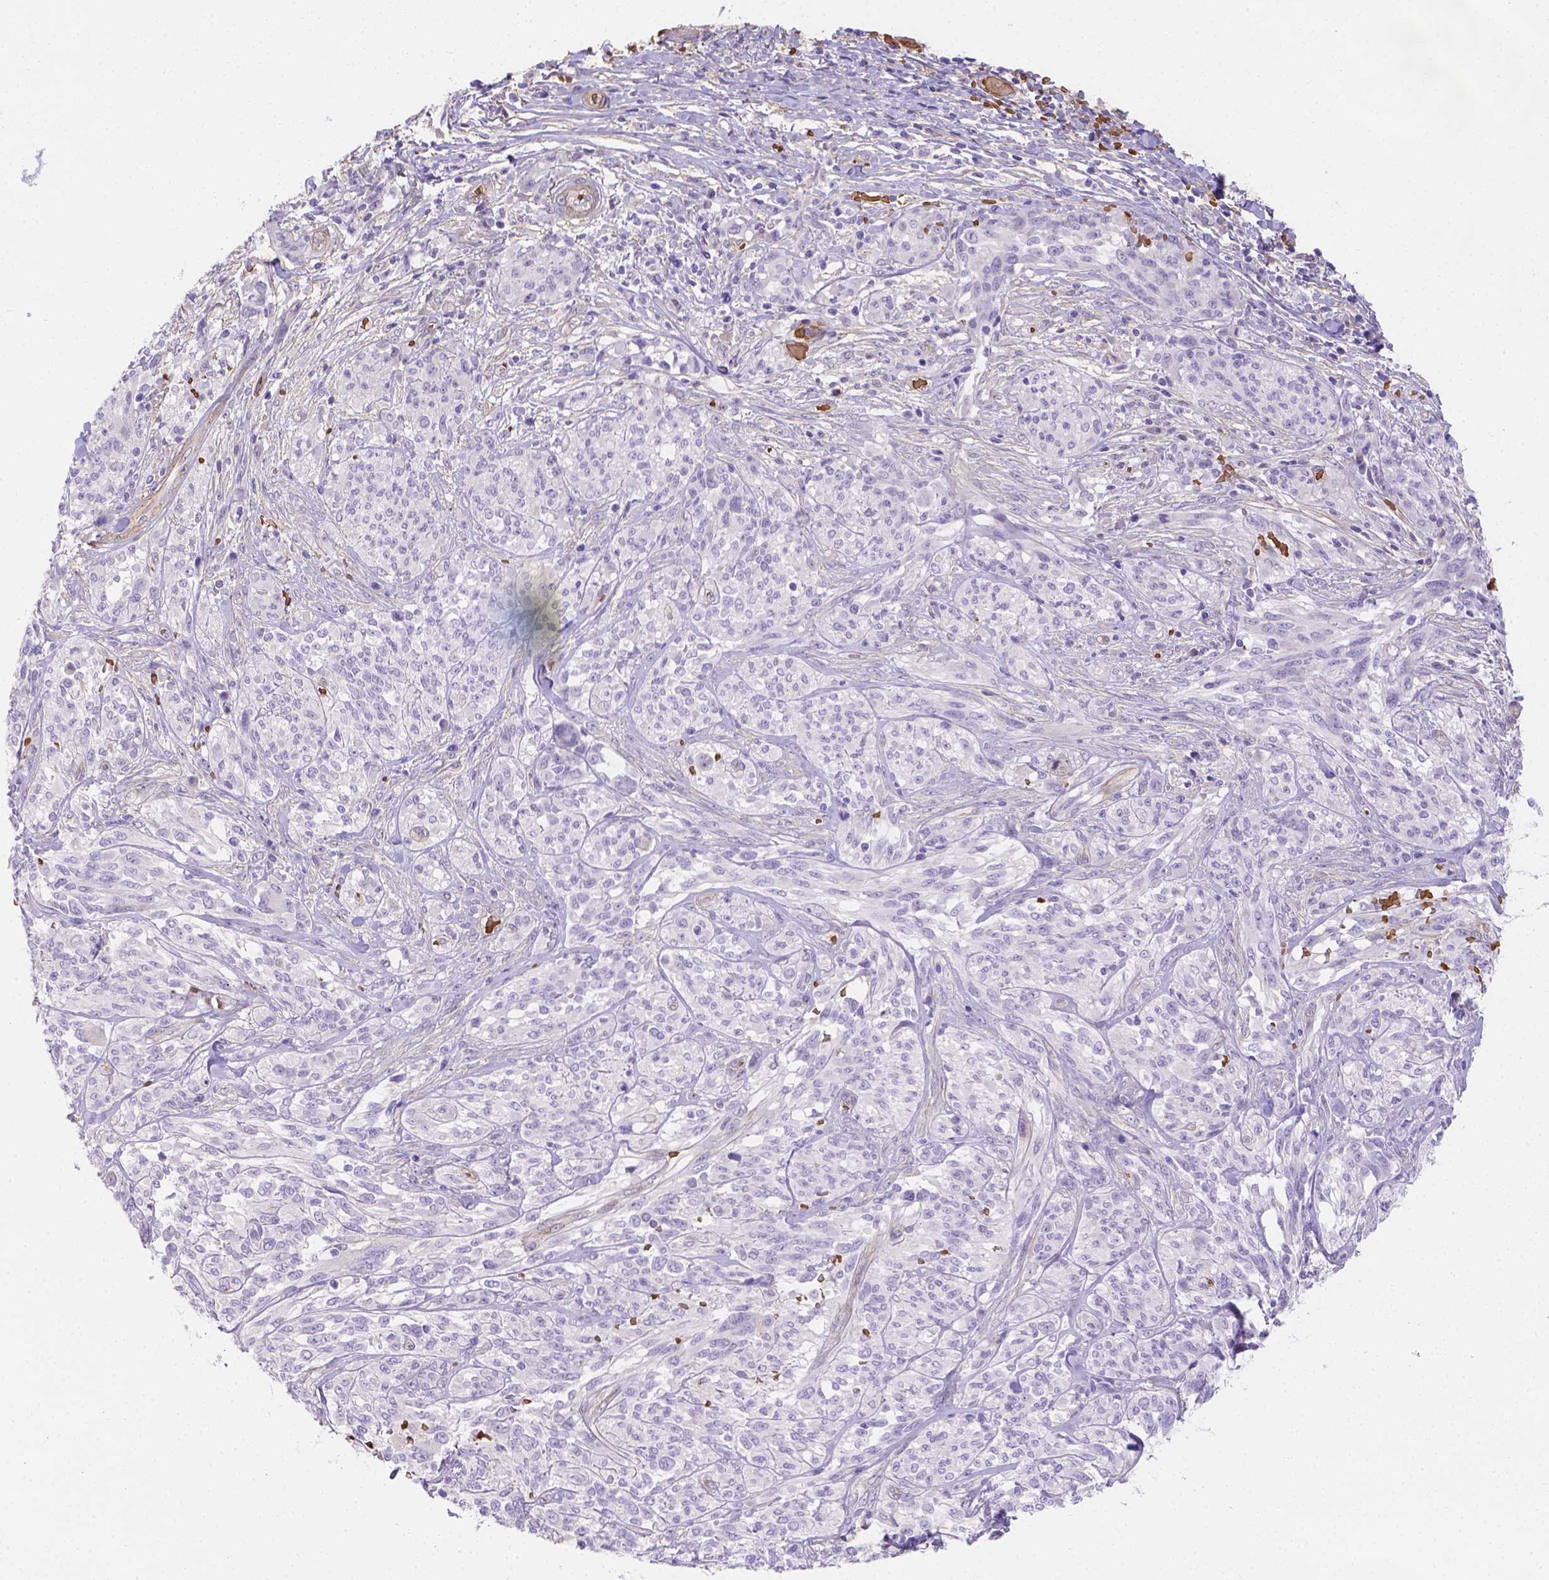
{"staining": {"intensity": "negative", "quantity": "none", "location": "none"}, "tissue": "melanoma", "cell_type": "Tumor cells", "image_type": "cancer", "snomed": [{"axis": "morphology", "description": "Malignant melanoma, NOS"}, {"axis": "topography", "description": "Skin"}], "caption": "Human melanoma stained for a protein using IHC shows no staining in tumor cells.", "gene": "SLC40A1", "patient": {"sex": "female", "age": 91}}